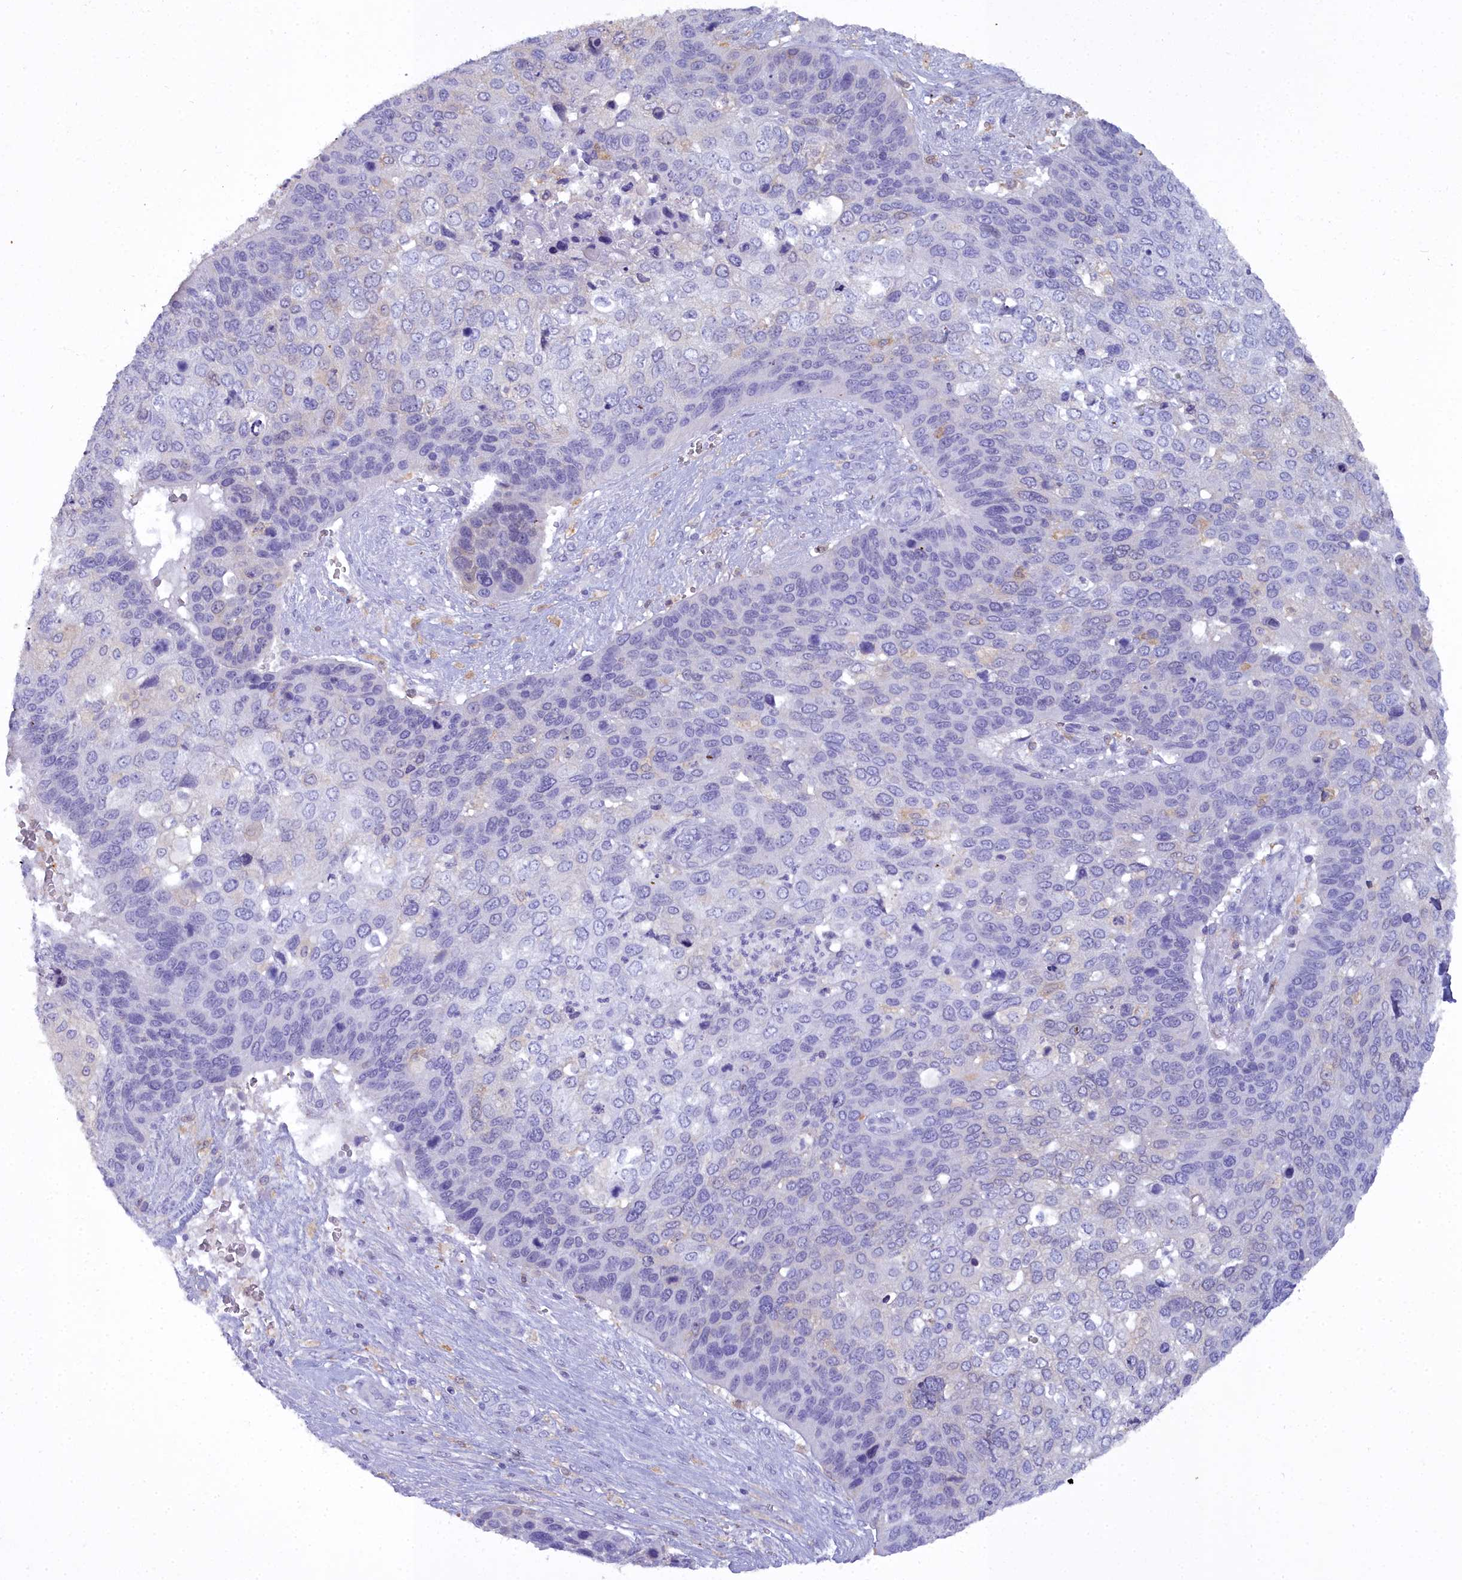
{"staining": {"intensity": "negative", "quantity": "none", "location": "none"}, "tissue": "skin cancer", "cell_type": "Tumor cells", "image_type": "cancer", "snomed": [{"axis": "morphology", "description": "Basal cell carcinoma"}, {"axis": "topography", "description": "Skin"}], "caption": "Immunohistochemical staining of human basal cell carcinoma (skin) reveals no significant expression in tumor cells.", "gene": "BLNK", "patient": {"sex": "female", "age": 74}}